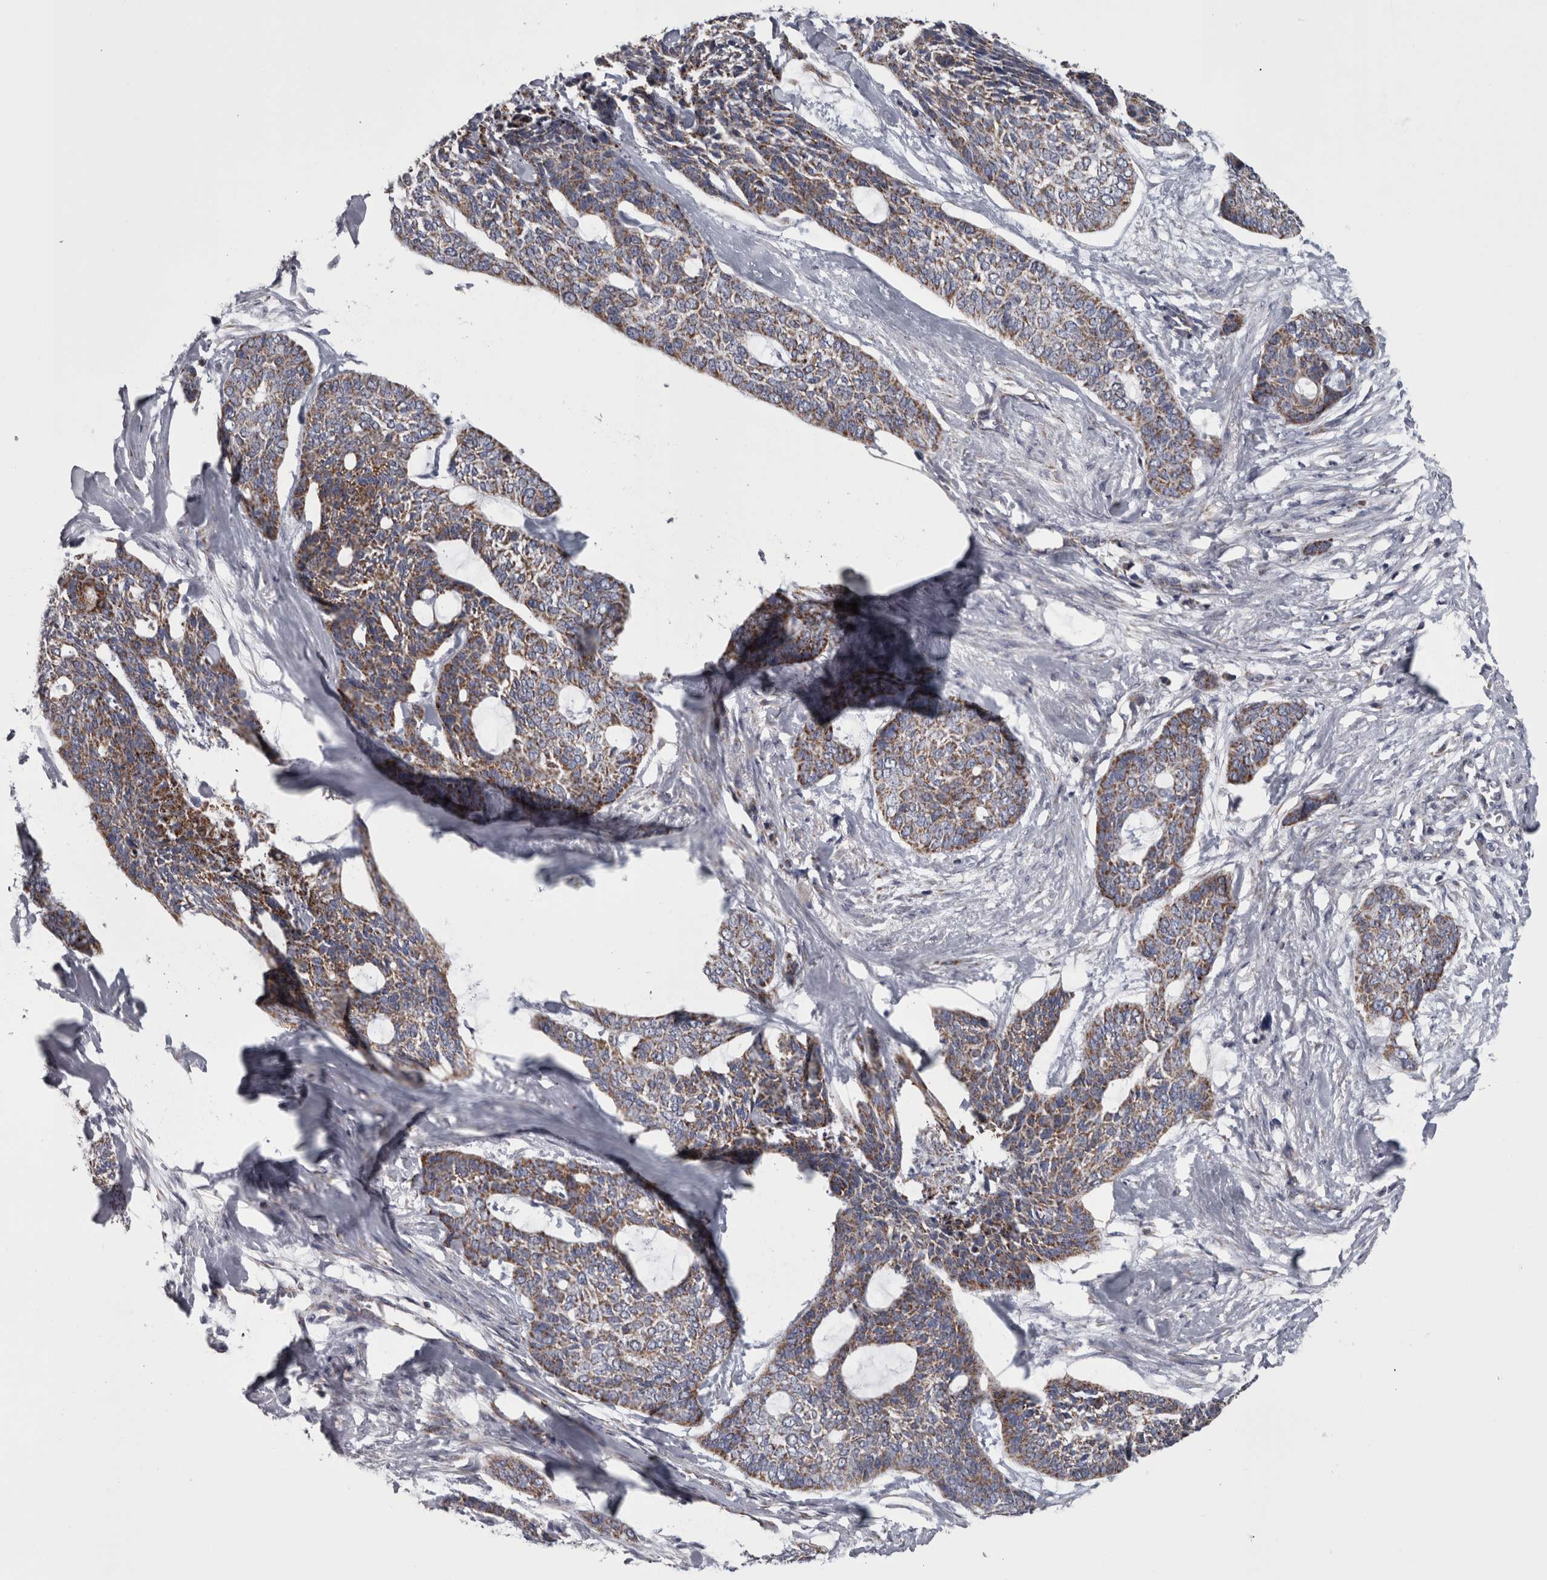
{"staining": {"intensity": "moderate", "quantity": ">75%", "location": "cytoplasmic/membranous"}, "tissue": "skin cancer", "cell_type": "Tumor cells", "image_type": "cancer", "snomed": [{"axis": "morphology", "description": "Basal cell carcinoma"}, {"axis": "topography", "description": "Skin"}], "caption": "Immunohistochemical staining of skin cancer displays moderate cytoplasmic/membranous protein positivity in approximately >75% of tumor cells.", "gene": "DBT", "patient": {"sex": "female", "age": 64}}